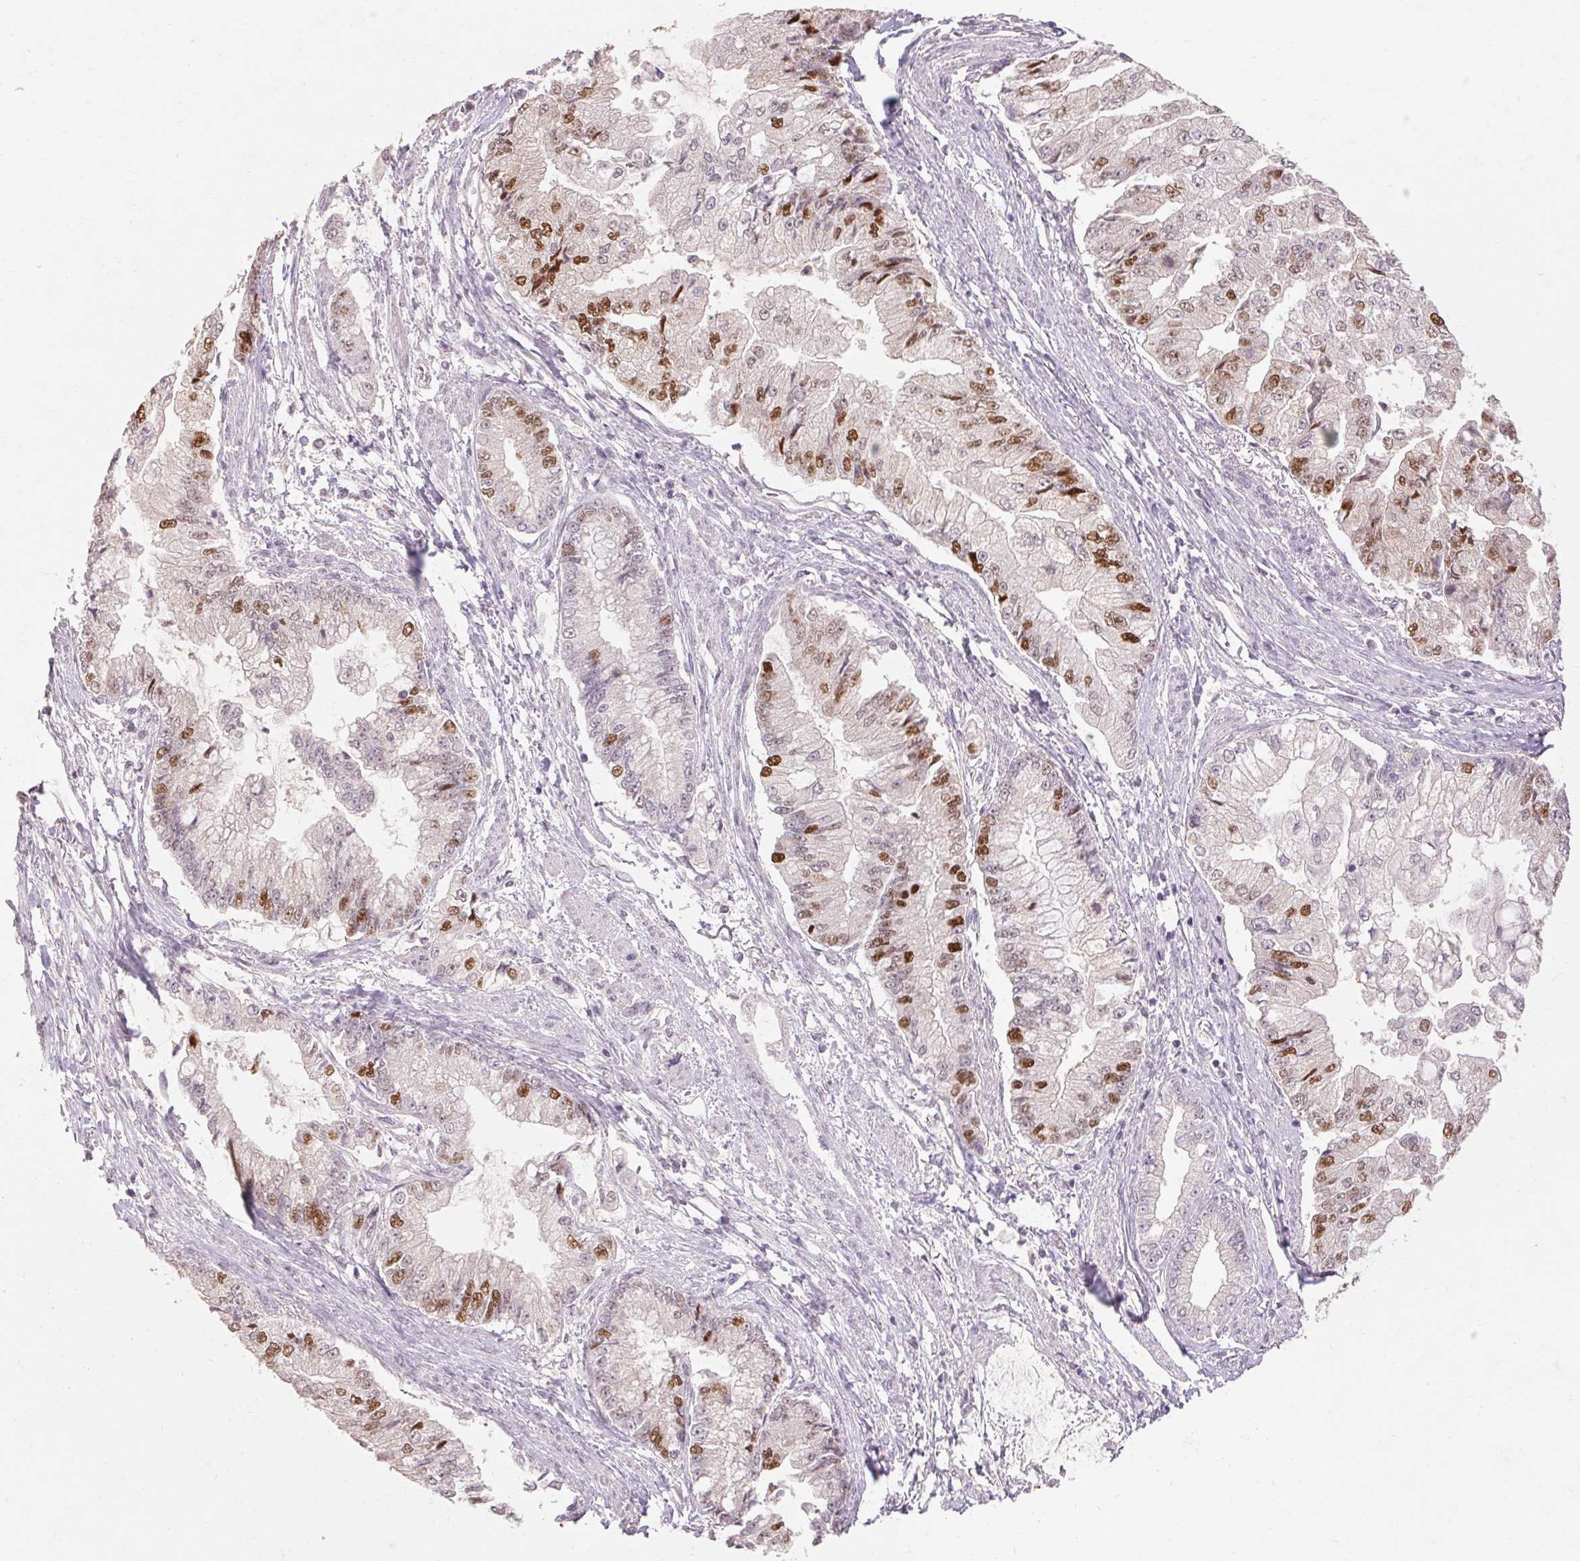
{"staining": {"intensity": "moderate", "quantity": "25%-75%", "location": "nuclear"}, "tissue": "stomach cancer", "cell_type": "Tumor cells", "image_type": "cancer", "snomed": [{"axis": "morphology", "description": "Adenocarcinoma, NOS"}, {"axis": "topography", "description": "Stomach, upper"}], "caption": "Moderate nuclear protein positivity is seen in approximately 25%-75% of tumor cells in stomach adenocarcinoma.", "gene": "SKP2", "patient": {"sex": "female", "age": 74}}